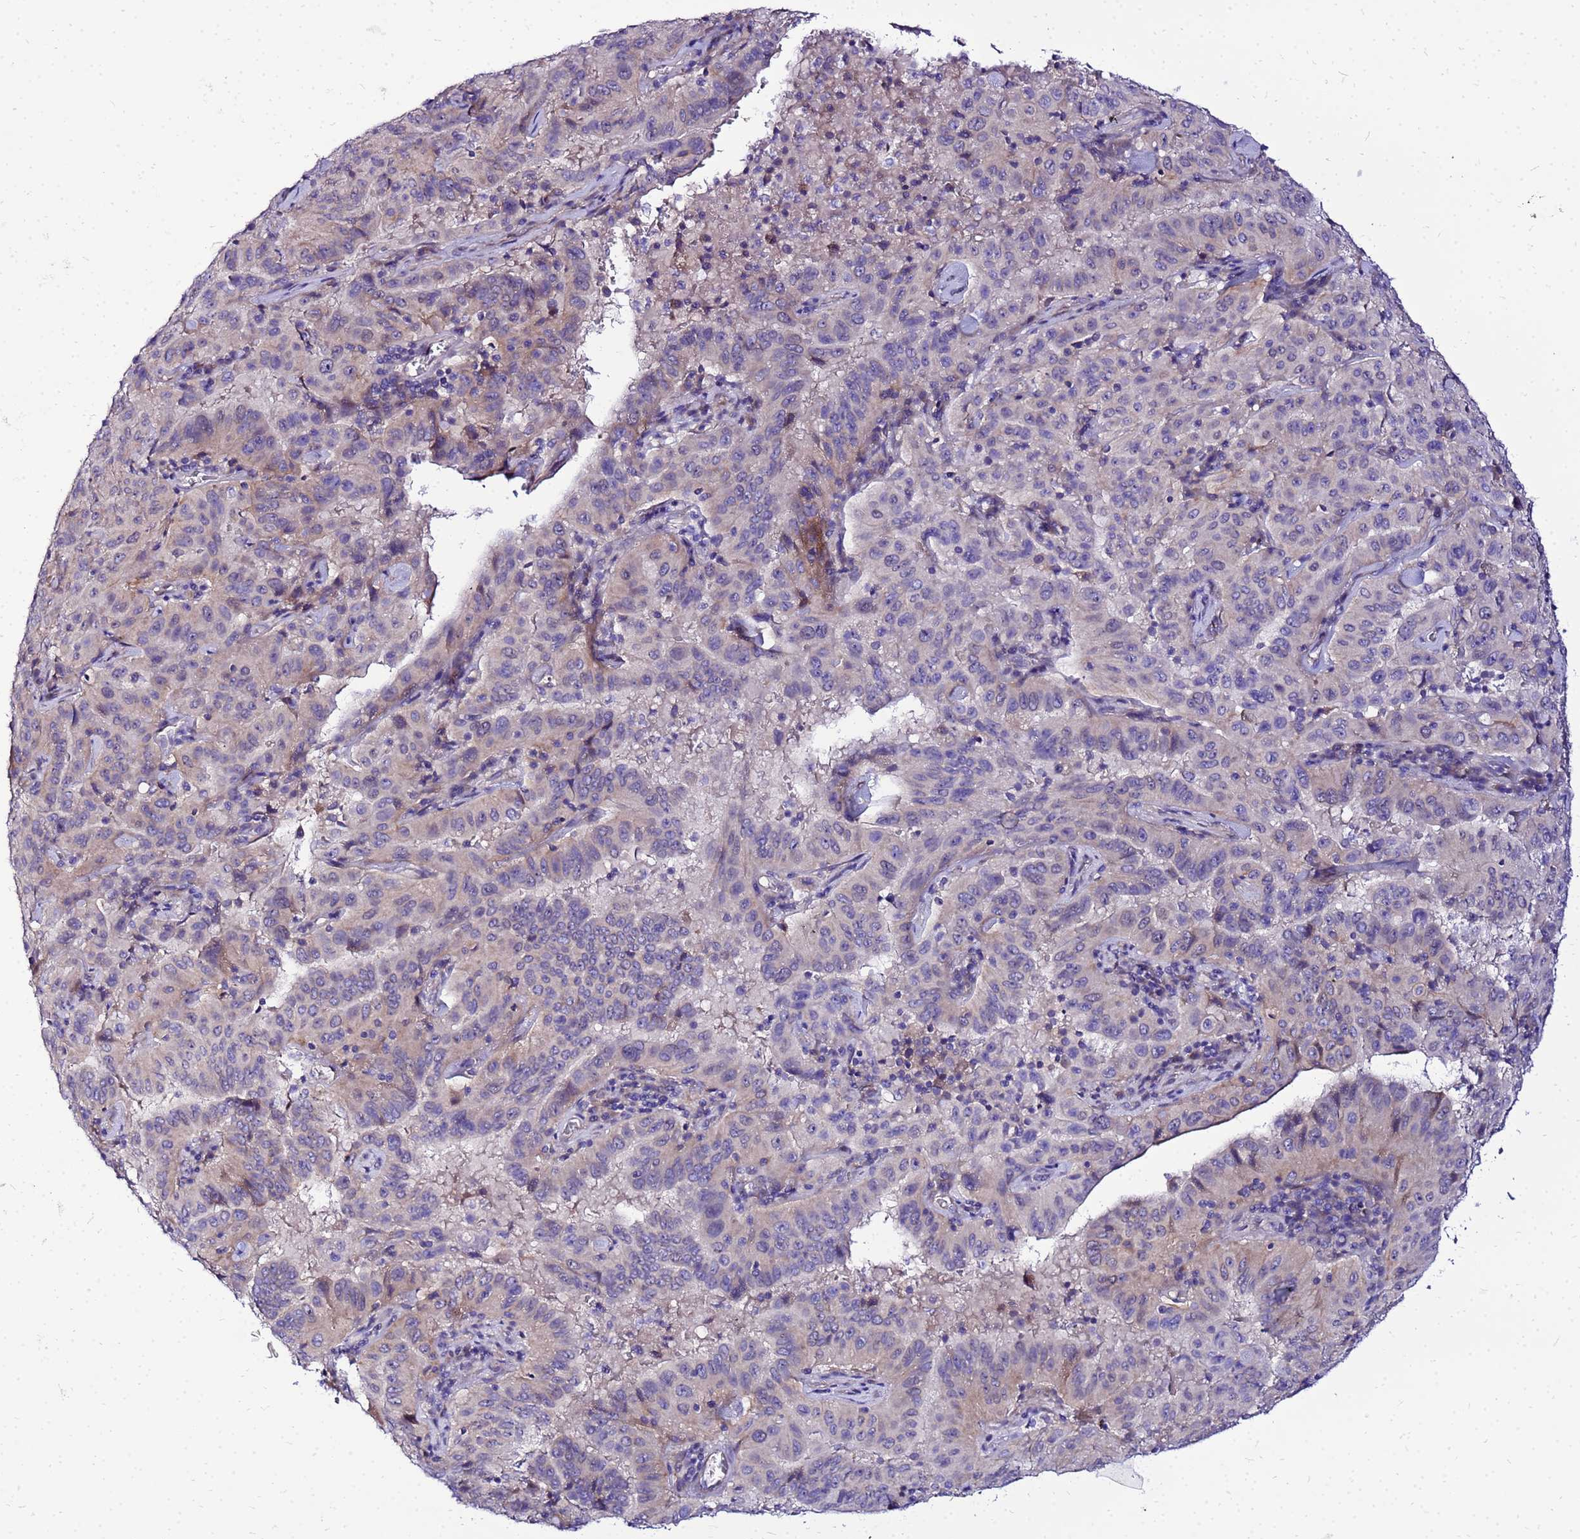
{"staining": {"intensity": "negative", "quantity": "none", "location": "none"}, "tissue": "pancreatic cancer", "cell_type": "Tumor cells", "image_type": "cancer", "snomed": [{"axis": "morphology", "description": "Adenocarcinoma, NOS"}, {"axis": "topography", "description": "Pancreas"}], "caption": "This is an immunohistochemistry (IHC) histopathology image of human pancreatic cancer. There is no positivity in tumor cells.", "gene": "HERC5", "patient": {"sex": "male", "age": 63}}